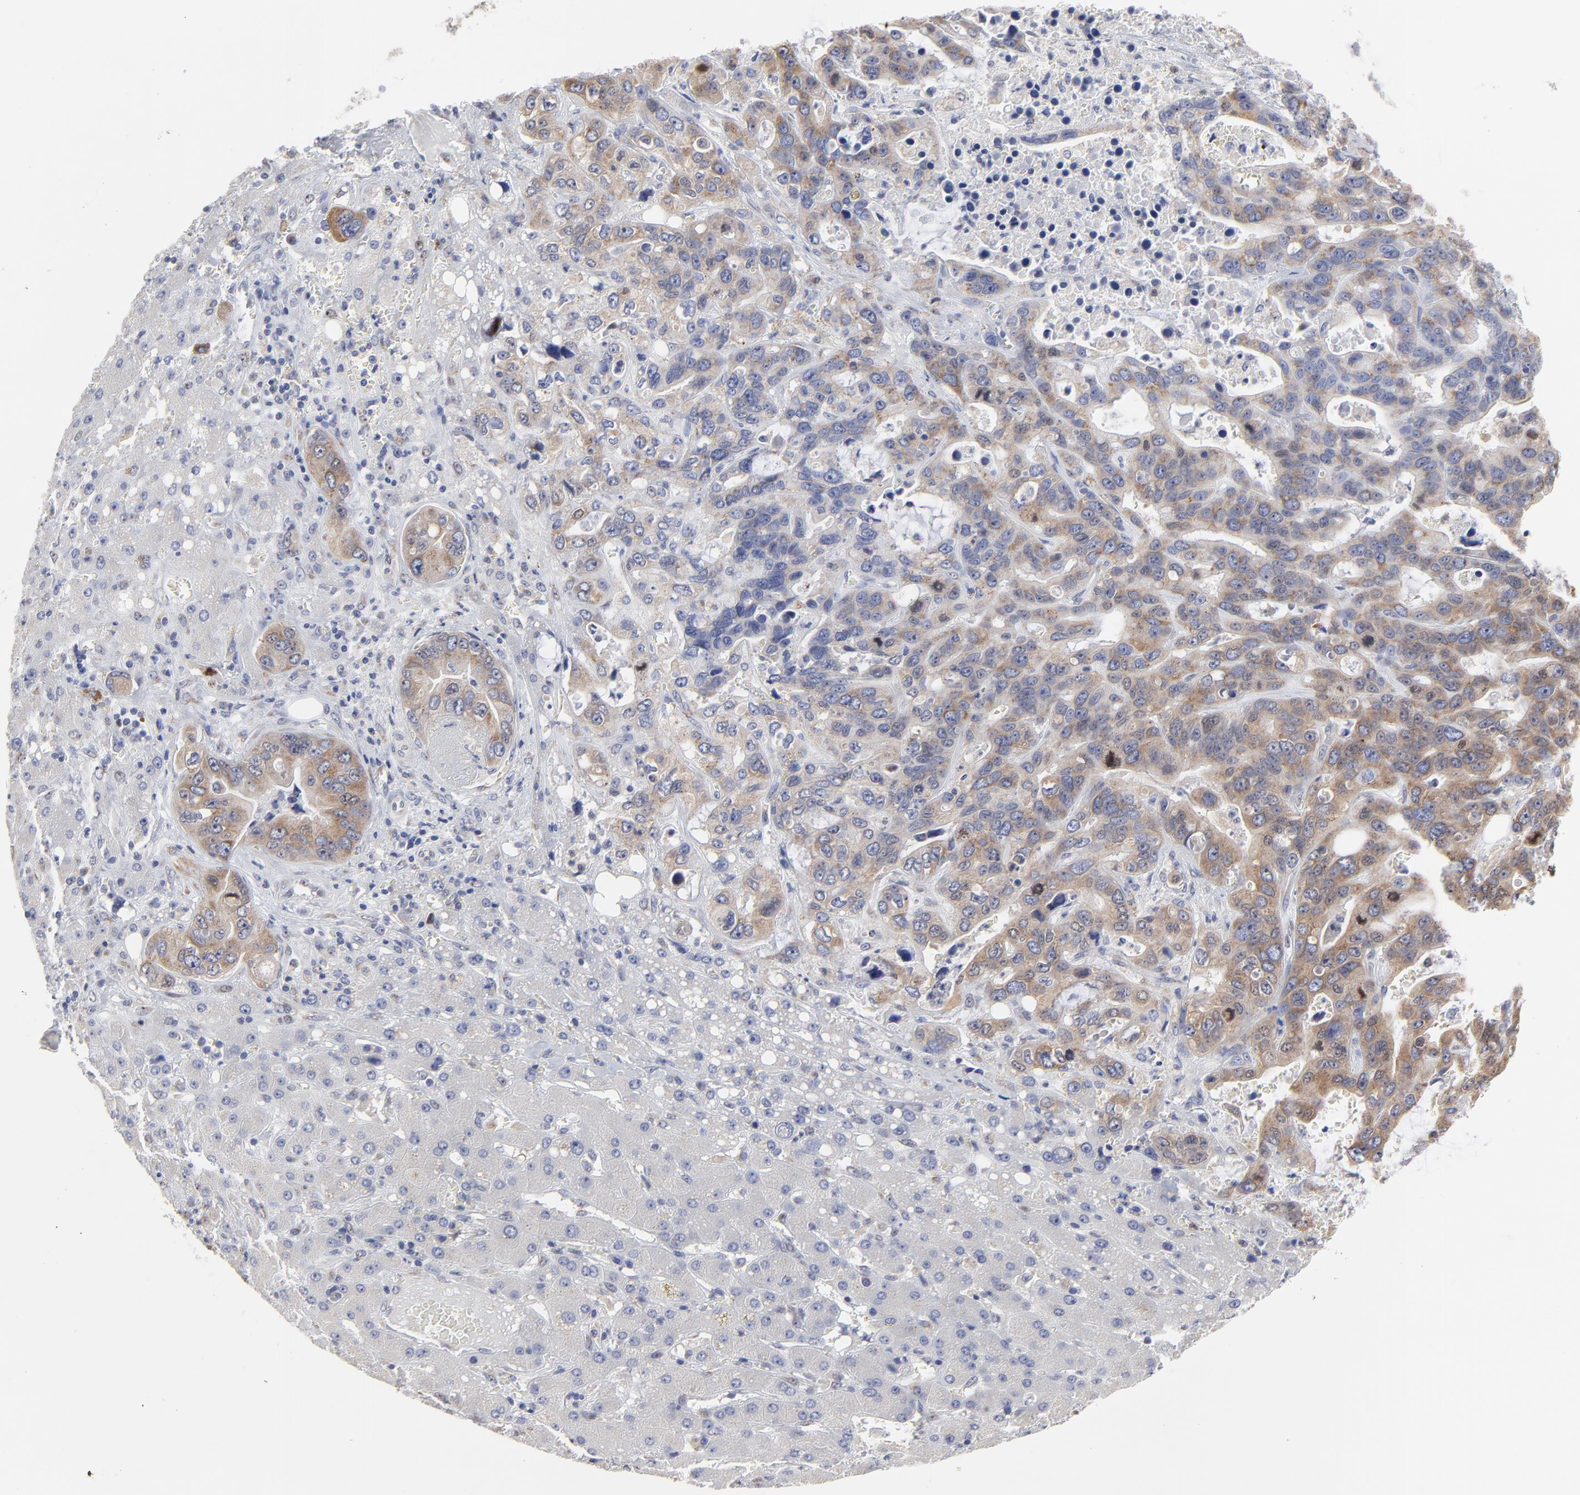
{"staining": {"intensity": "moderate", "quantity": "25%-75%", "location": "cytoplasmic/membranous"}, "tissue": "liver cancer", "cell_type": "Tumor cells", "image_type": "cancer", "snomed": [{"axis": "morphology", "description": "Cholangiocarcinoma"}, {"axis": "topography", "description": "Liver"}], "caption": "Protein staining by immunohistochemistry demonstrates moderate cytoplasmic/membranous staining in approximately 25%-75% of tumor cells in liver cholangiocarcinoma.", "gene": "NCAPH", "patient": {"sex": "female", "age": 65}}